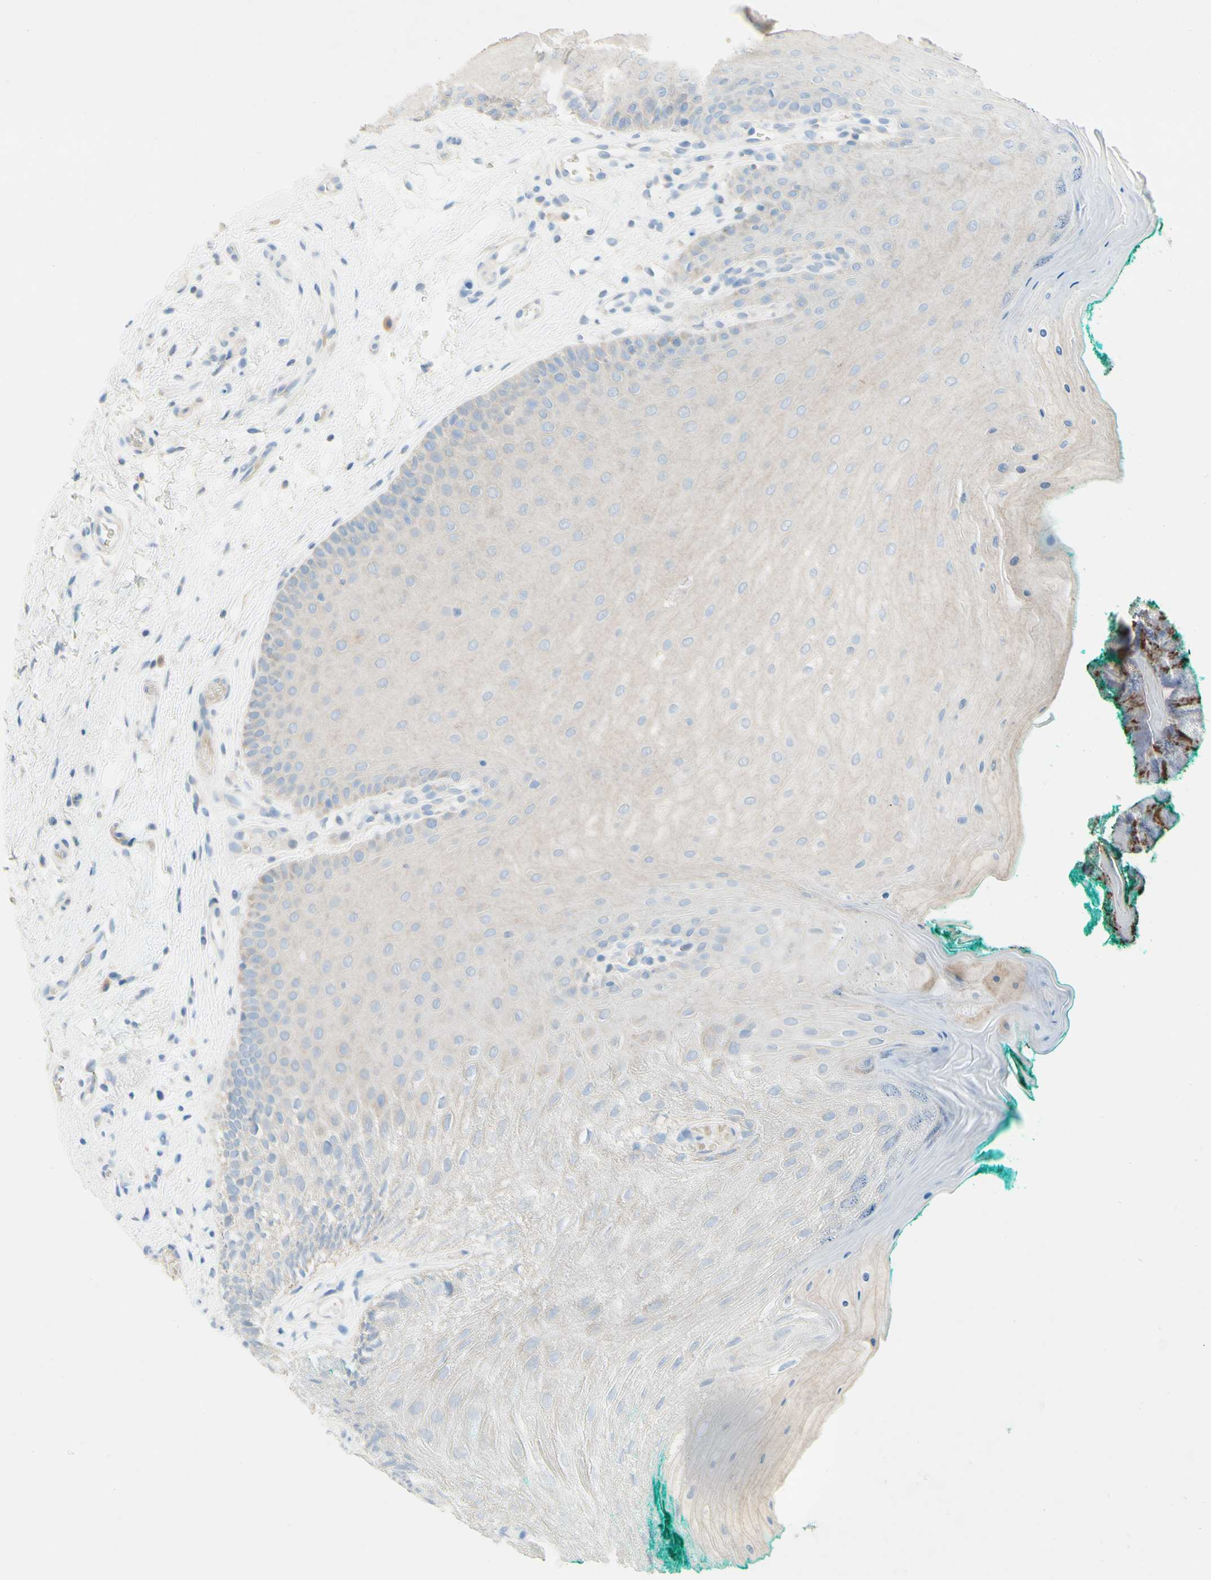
{"staining": {"intensity": "negative", "quantity": "none", "location": "none"}, "tissue": "oral mucosa", "cell_type": "Squamous epithelial cells", "image_type": "normal", "snomed": [{"axis": "morphology", "description": "Normal tissue, NOS"}, {"axis": "topography", "description": "Skeletal muscle"}, {"axis": "topography", "description": "Oral tissue"}], "caption": "Normal oral mucosa was stained to show a protein in brown. There is no significant staining in squamous epithelial cells. Brightfield microscopy of IHC stained with DAB (3,3'-diaminobenzidine) (brown) and hematoxylin (blue), captured at high magnification.", "gene": "ACADL", "patient": {"sex": "male", "age": 58}}